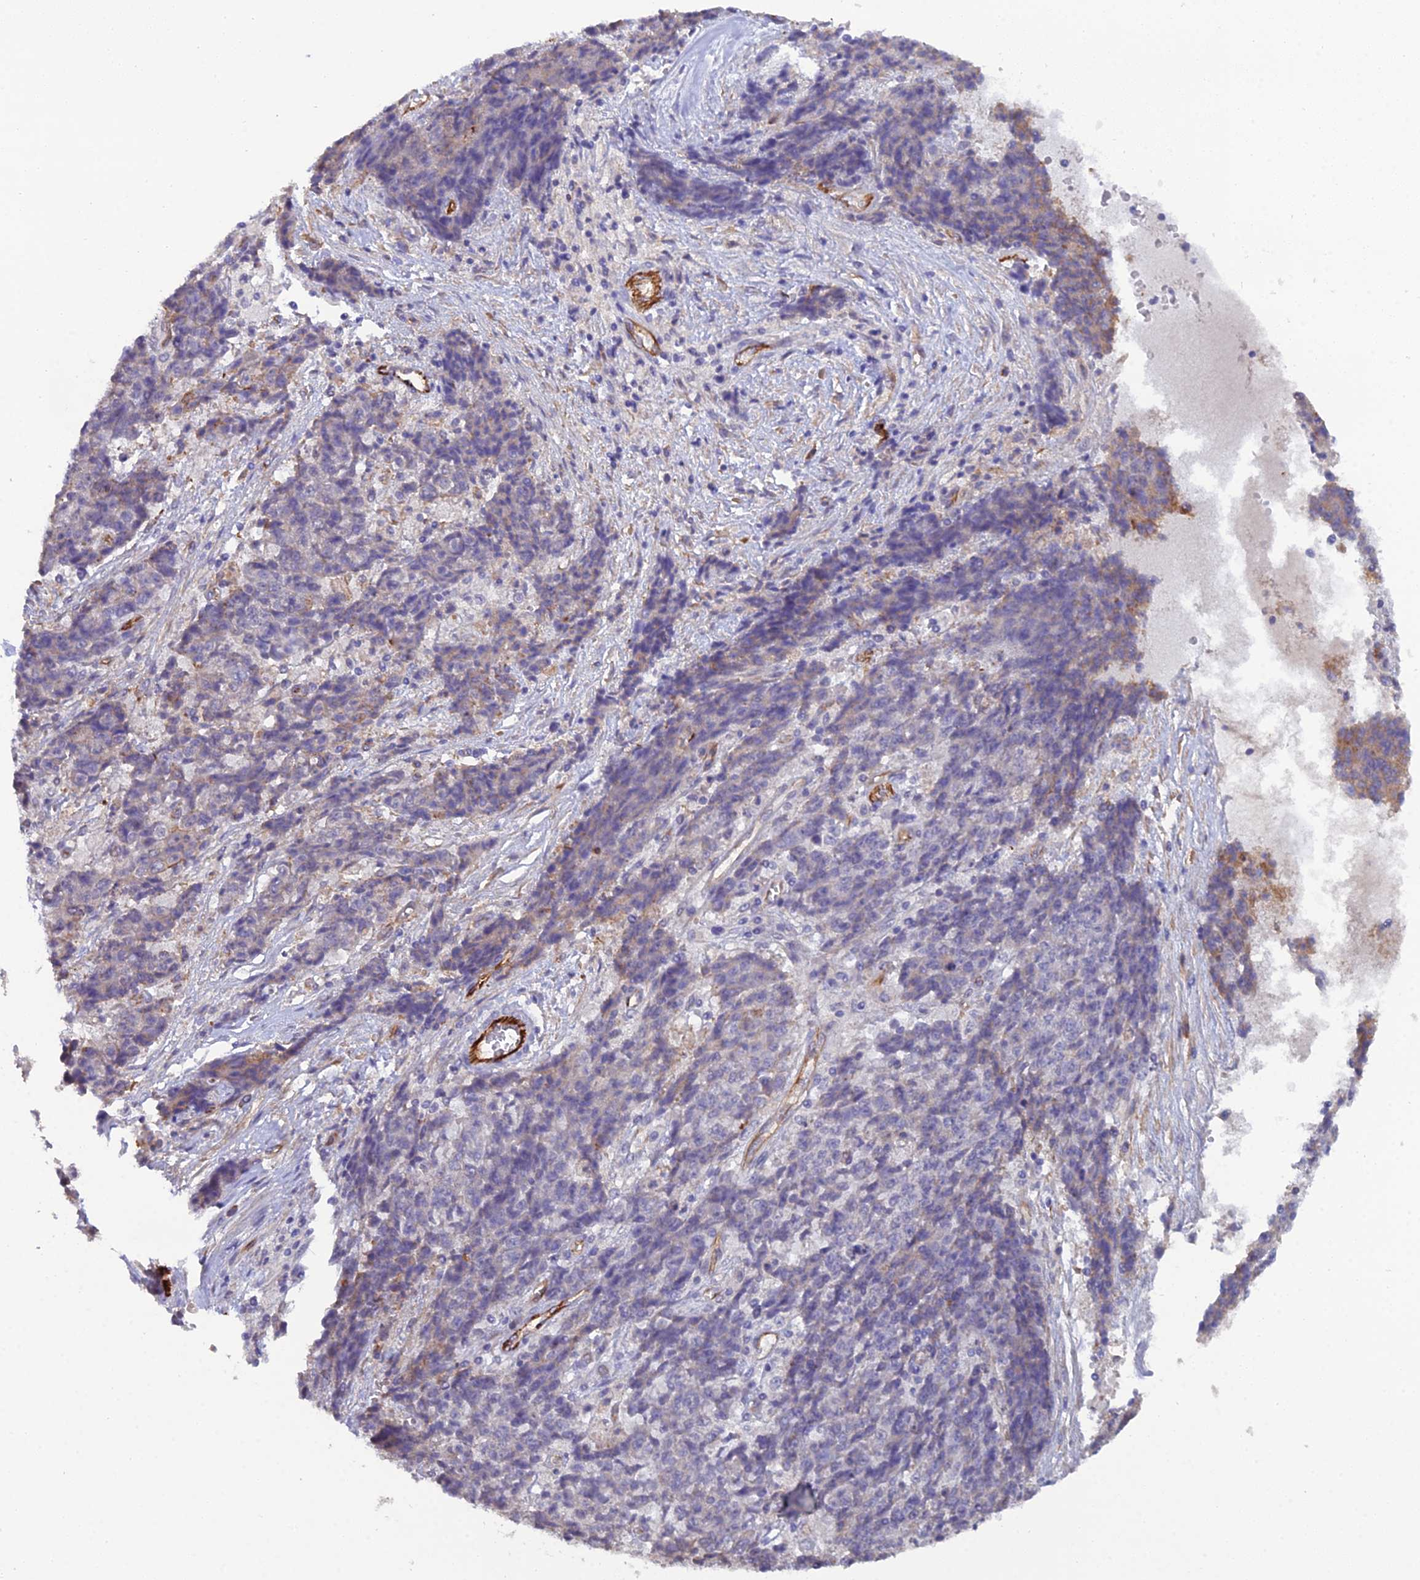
{"staining": {"intensity": "moderate", "quantity": "<25%", "location": "cytoplasmic/membranous"}, "tissue": "ovarian cancer", "cell_type": "Tumor cells", "image_type": "cancer", "snomed": [{"axis": "morphology", "description": "Carcinoma, endometroid"}, {"axis": "topography", "description": "Ovary"}], "caption": "This is a histology image of immunohistochemistry (IHC) staining of endometroid carcinoma (ovarian), which shows moderate expression in the cytoplasmic/membranous of tumor cells.", "gene": "CFAP47", "patient": {"sex": "female", "age": 42}}